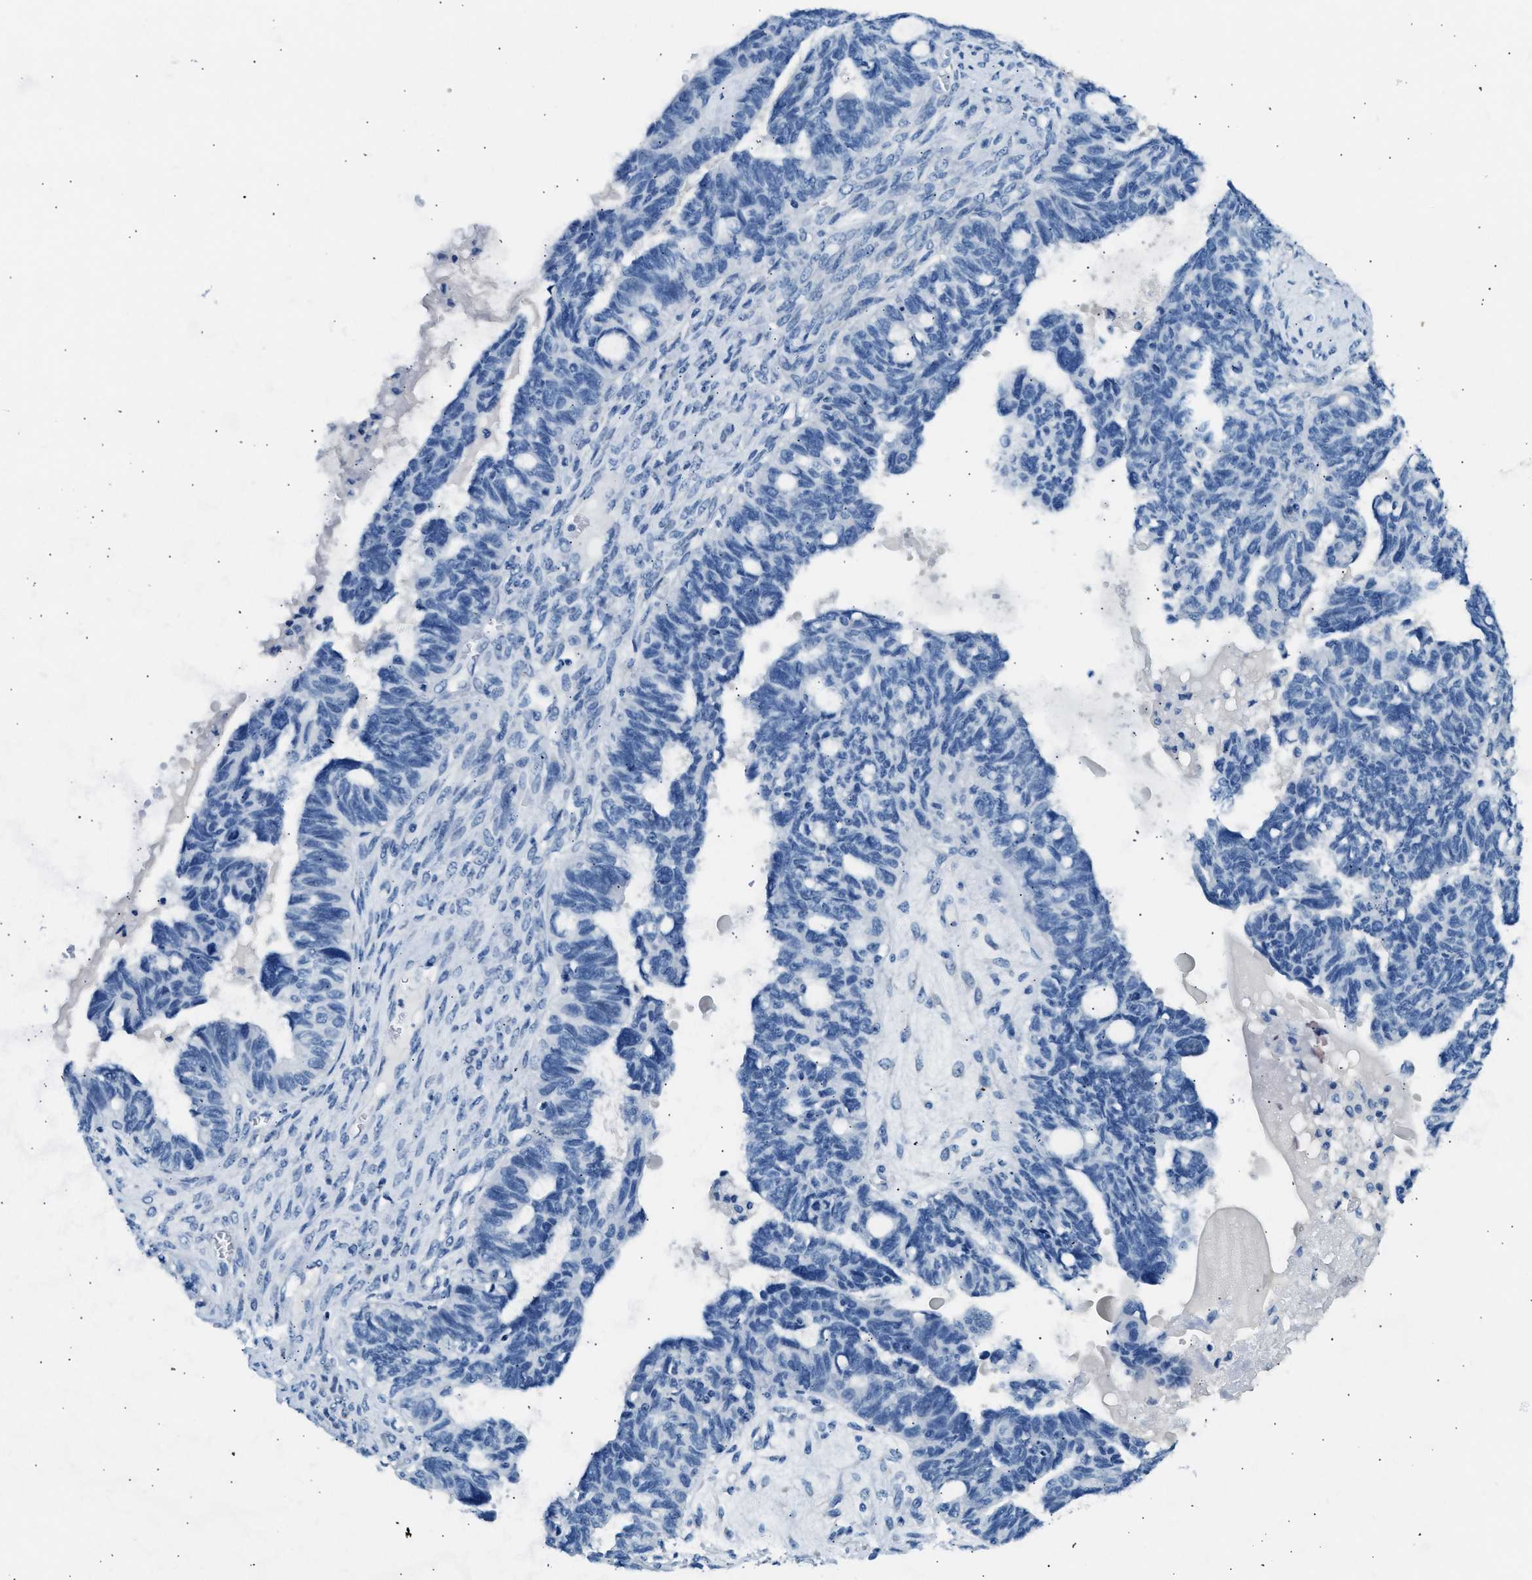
{"staining": {"intensity": "negative", "quantity": "none", "location": "none"}, "tissue": "ovarian cancer", "cell_type": "Tumor cells", "image_type": "cancer", "snomed": [{"axis": "morphology", "description": "Cystadenocarcinoma, serous, NOS"}, {"axis": "topography", "description": "Ovary"}], "caption": "Human ovarian serous cystadenocarcinoma stained for a protein using immunohistochemistry shows no expression in tumor cells.", "gene": "CLDN18", "patient": {"sex": "female", "age": 79}}